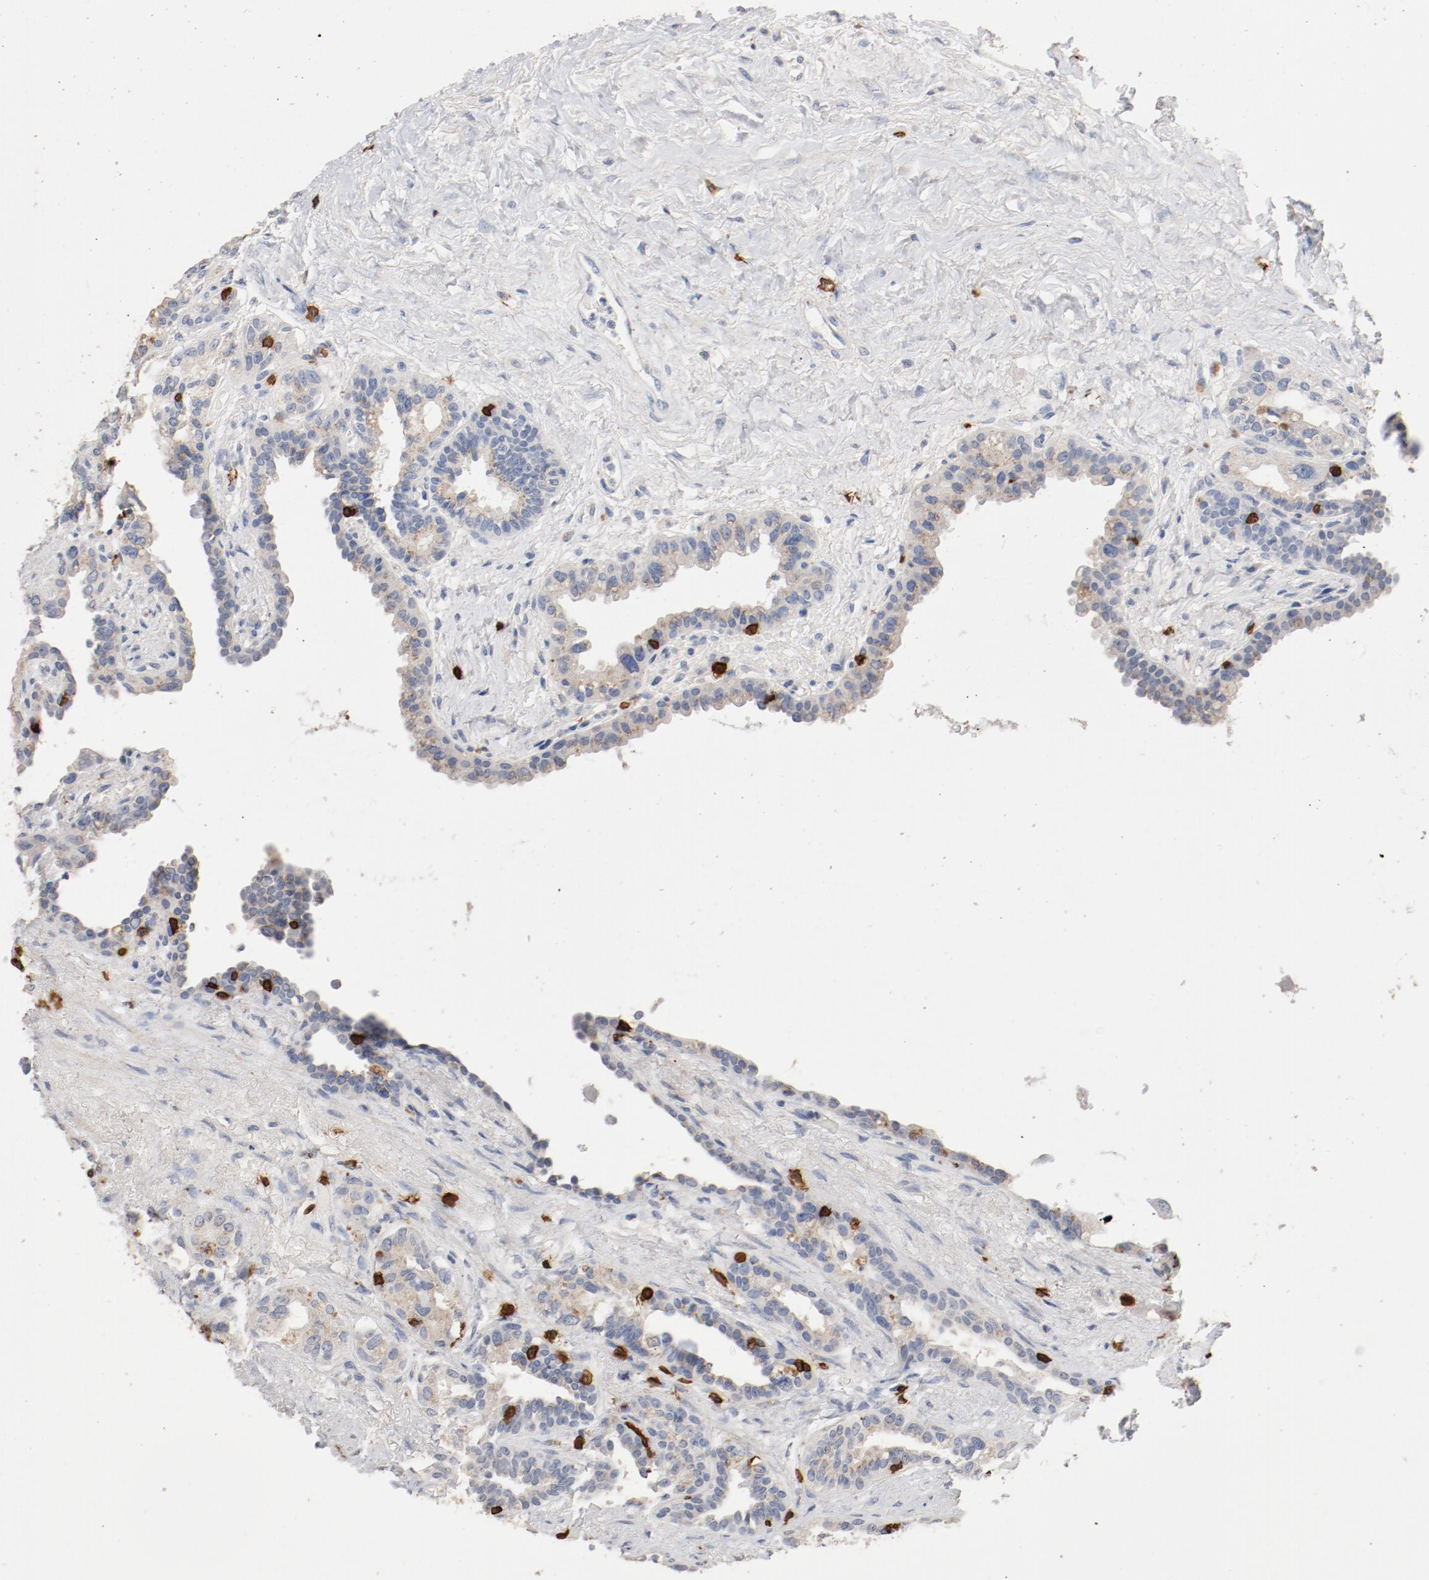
{"staining": {"intensity": "weak", "quantity": "<25%", "location": "cytoplasmic/membranous"}, "tissue": "seminal vesicle", "cell_type": "Glandular cells", "image_type": "normal", "snomed": [{"axis": "morphology", "description": "Normal tissue, NOS"}, {"axis": "topography", "description": "Seminal veicle"}], "caption": "Glandular cells show no significant positivity in unremarkable seminal vesicle. Brightfield microscopy of immunohistochemistry (IHC) stained with DAB (brown) and hematoxylin (blue), captured at high magnification.", "gene": "CD247", "patient": {"sex": "male", "age": 61}}